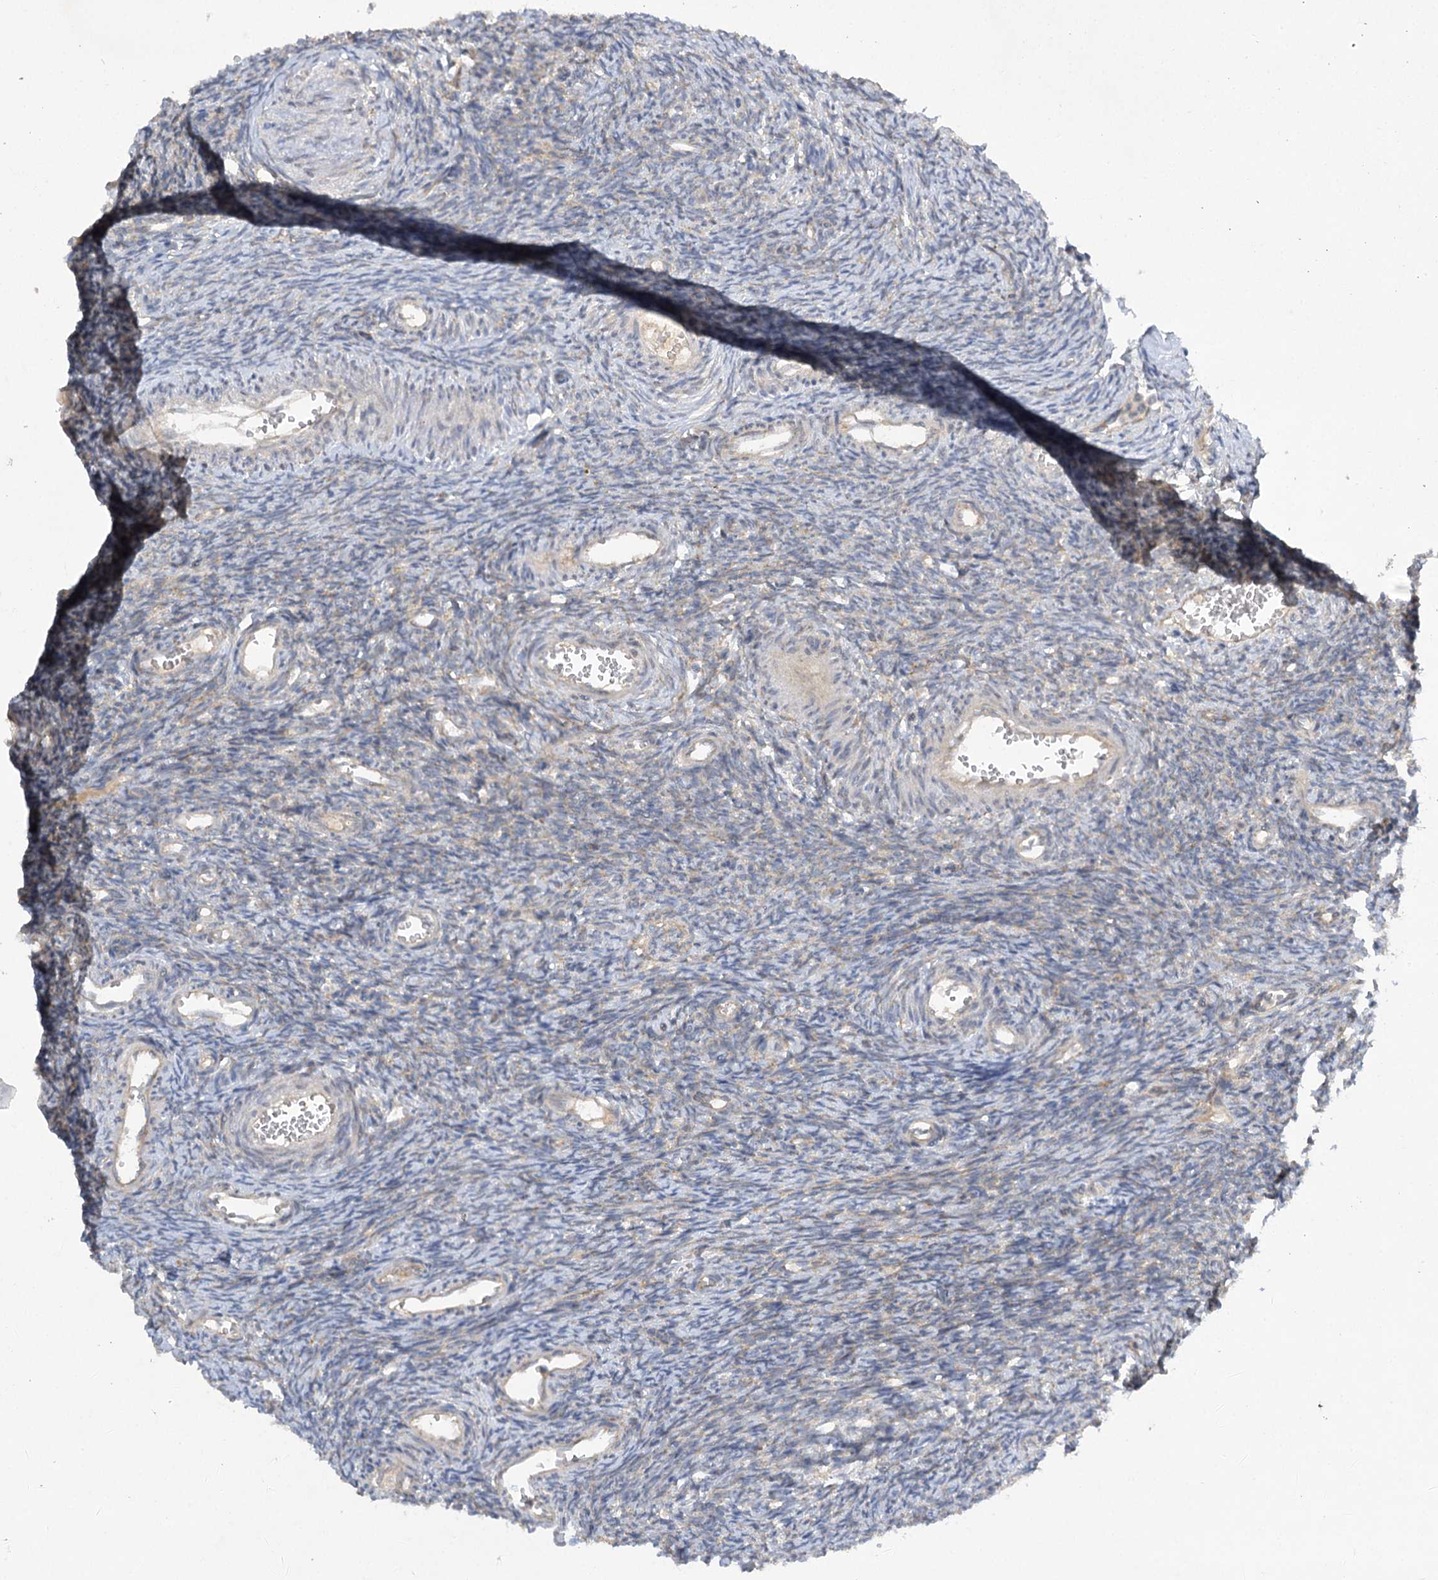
{"staining": {"intensity": "negative", "quantity": "none", "location": "none"}, "tissue": "ovary", "cell_type": "Ovarian stroma cells", "image_type": "normal", "snomed": [{"axis": "morphology", "description": "Normal tissue, NOS"}, {"axis": "topography", "description": "Ovary"}], "caption": "Immunohistochemistry (IHC) photomicrograph of benign ovary stained for a protein (brown), which exhibits no staining in ovarian stroma cells.", "gene": "TRAF3IP1", "patient": {"sex": "female", "age": 39}}